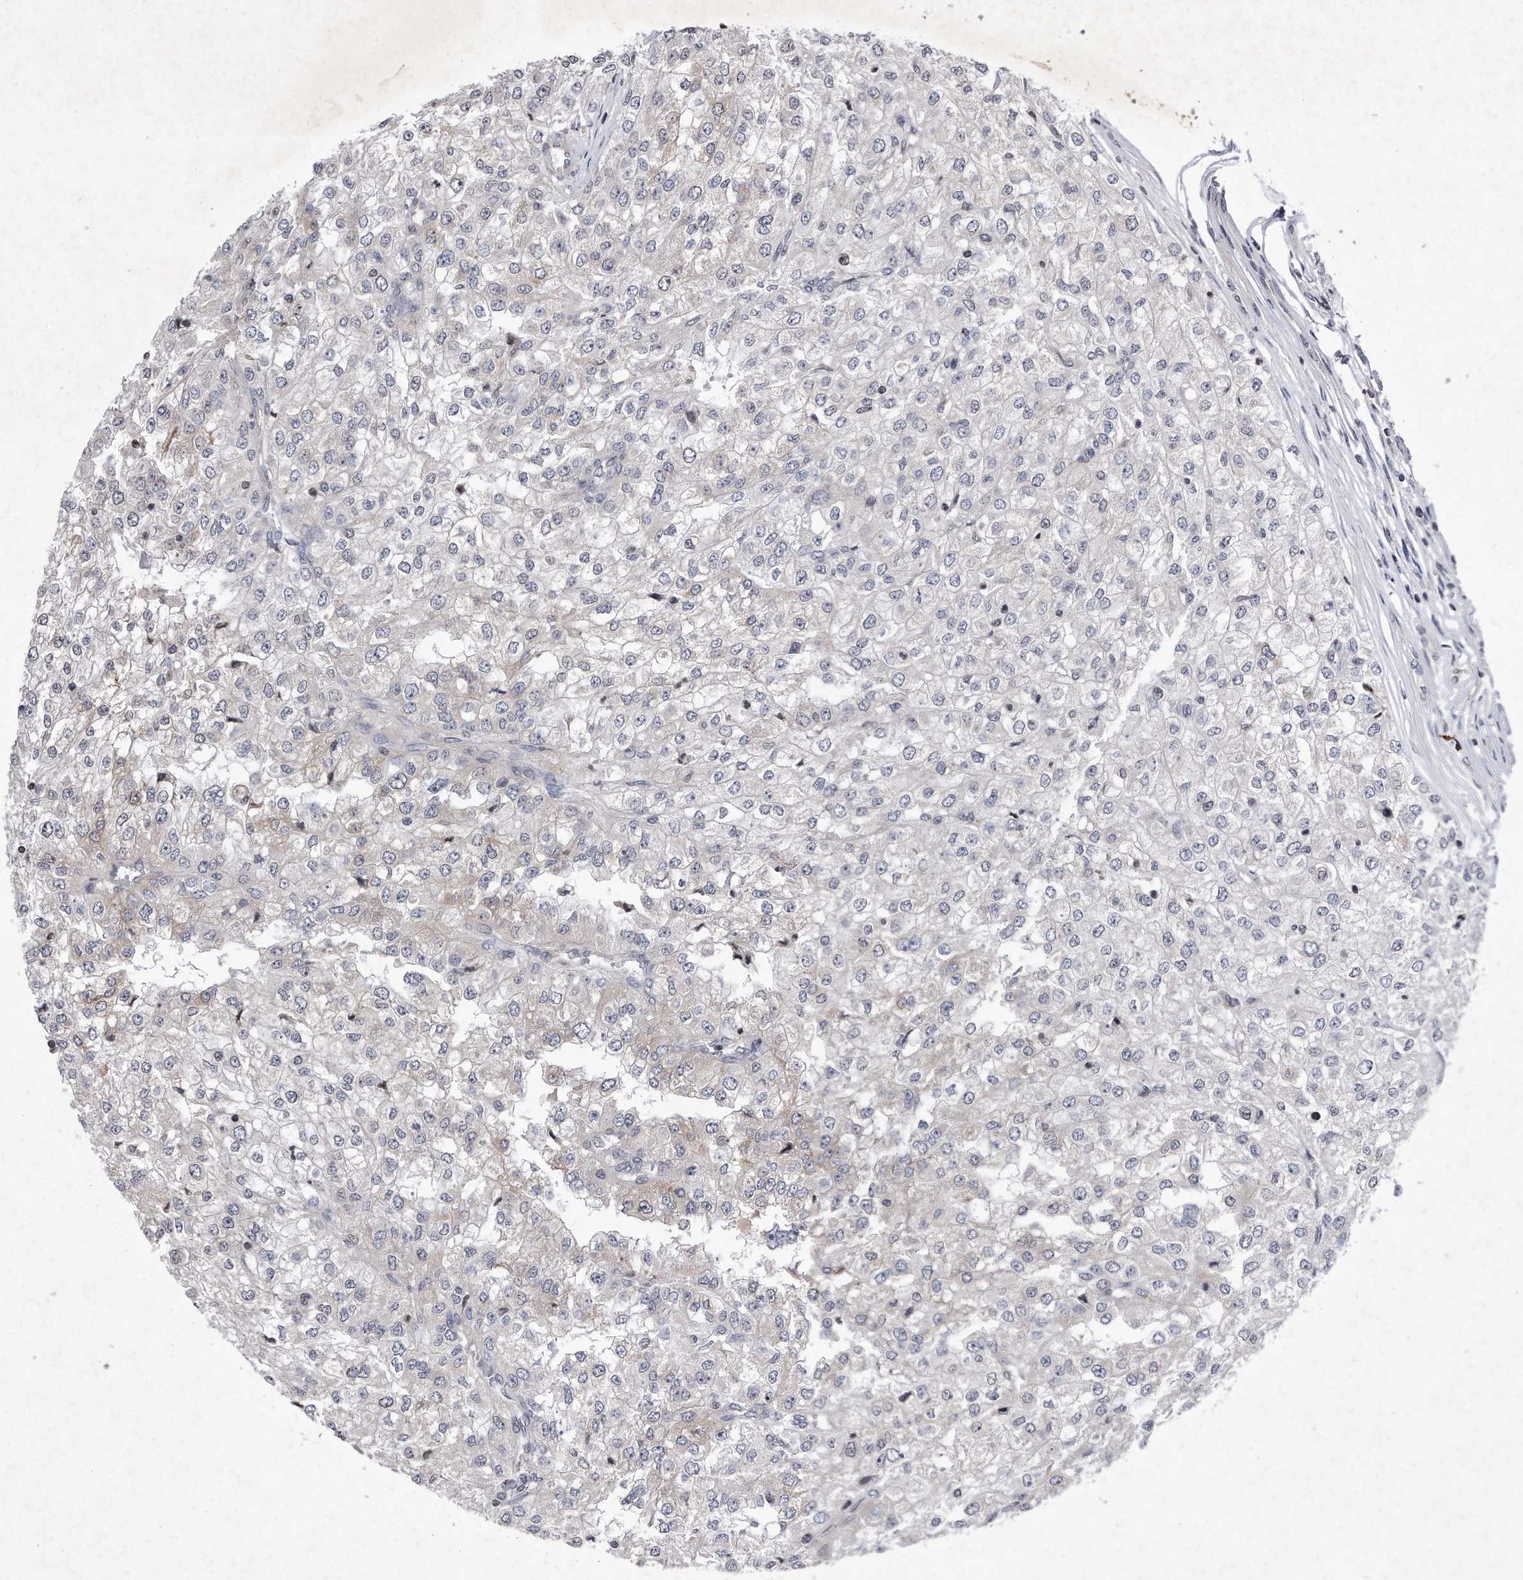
{"staining": {"intensity": "negative", "quantity": "none", "location": "none"}, "tissue": "renal cancer", "cell_type": "Tumor cells", "image_type": "cancer", "snomed": [{"axis": "morphology", "description": "Adenocarcinoma, NOS"}, {"axis": "topography", "description": "Kidney"}], "caption": "An image of renal adenocarcinoma stained for a protein exhibits no brown staining in tumor cells.", "gene": "DAB1", "patient": {"sex": "female", "age": 54}}